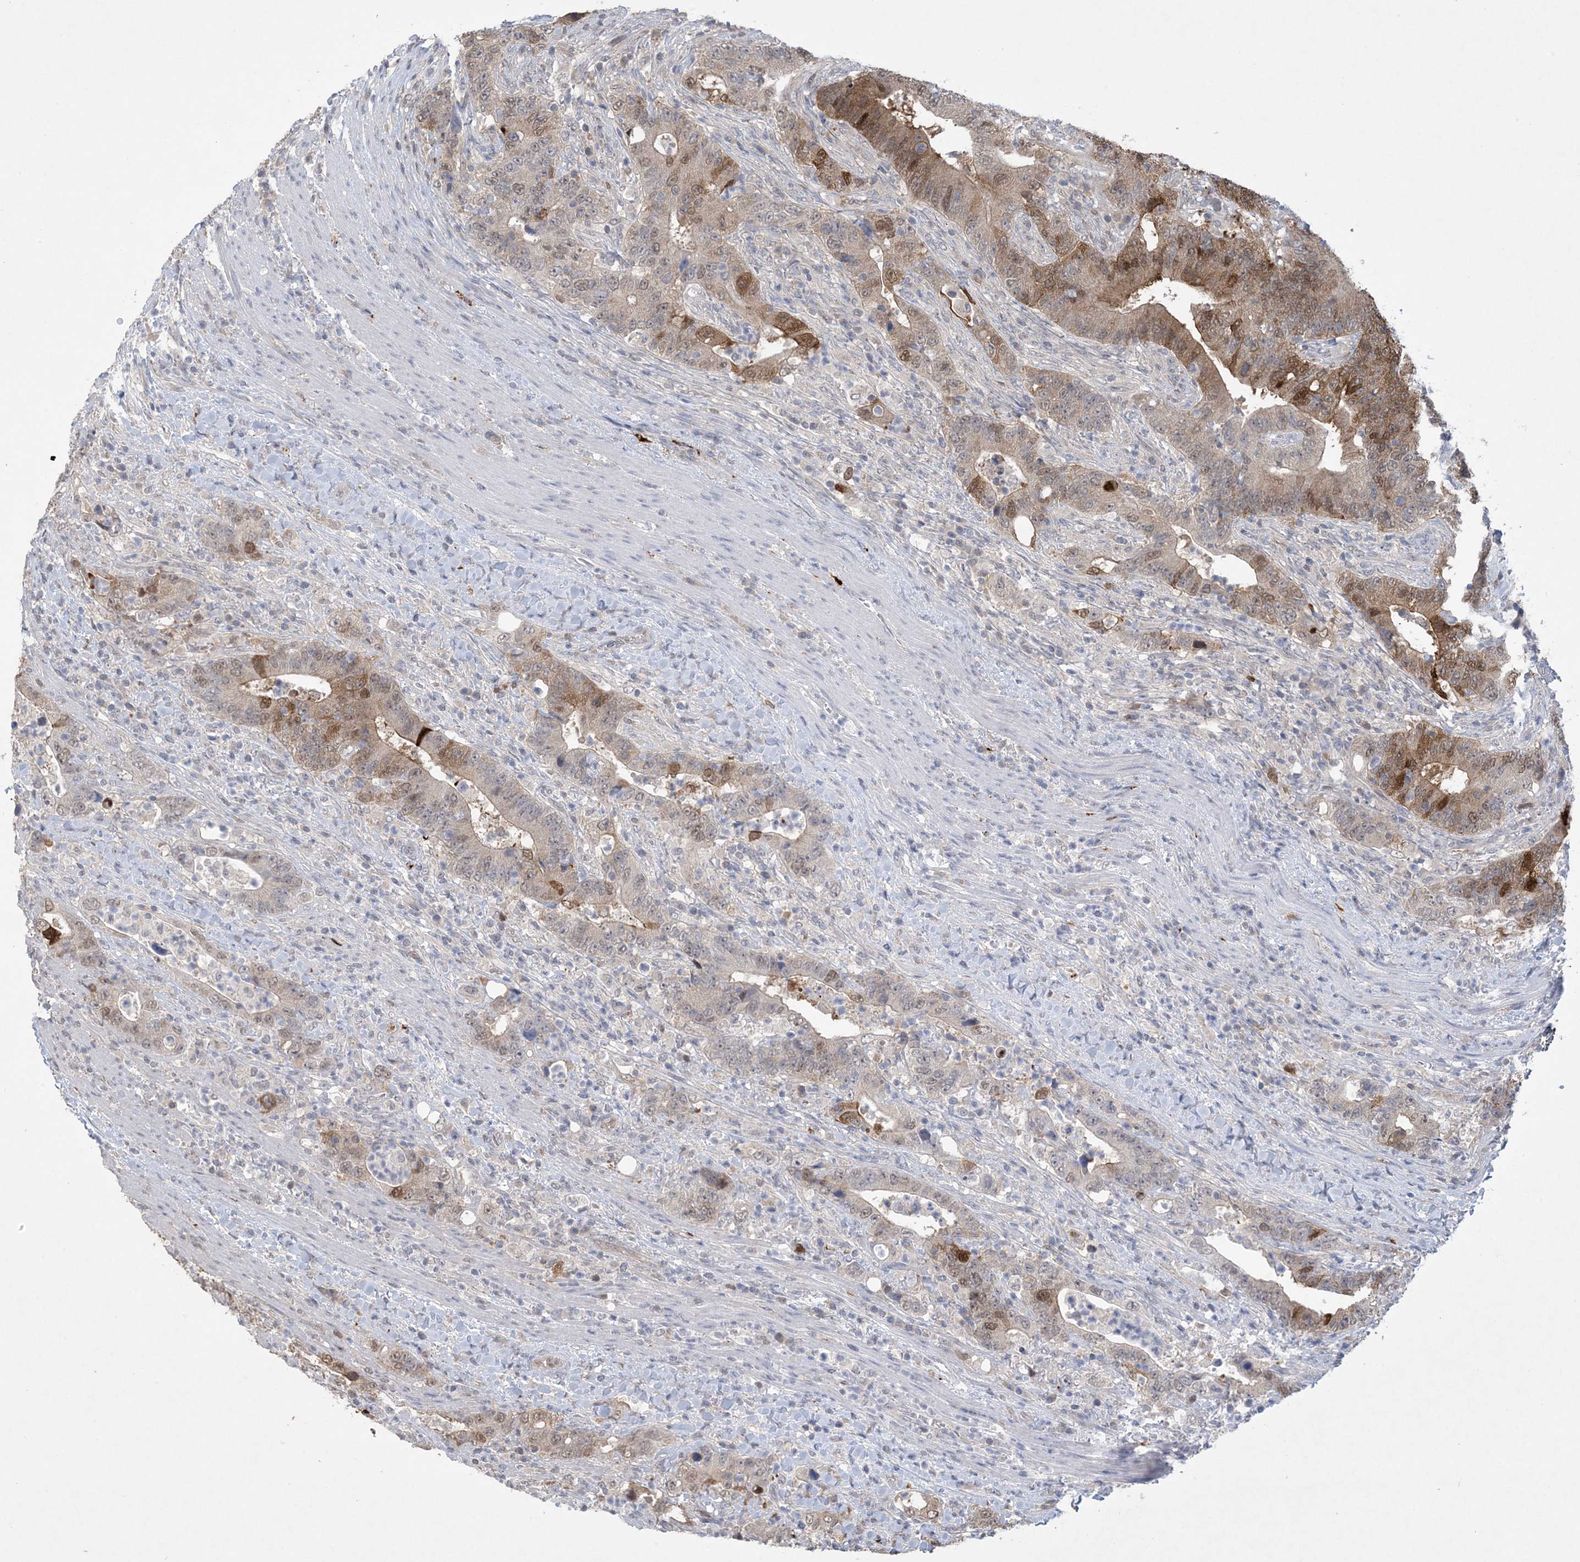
{"staining": {"intensity": "moderate", "quantity": "25%-75%", "location": "cytoplasmic/membranous,nuclear"}, "tissue": "colorectal cancer", "cell_type": "Tumor cells", "image_type": "cancer", "snomed": [{"axis": "morphology", "description": "Adenocarcinoma, NOS"}, {"axis": "topography", "description": "Colon"}], "caption": "An image of colorectal cancer stained for a protein demonstrates moderate cytoplasmic/membranous and nuclear brown staining in tumor cells. (IHC, brightfield microscopy, high magnification).", "gene": "HMGCS1", "patient": {"sex": "female", "age": 75}}